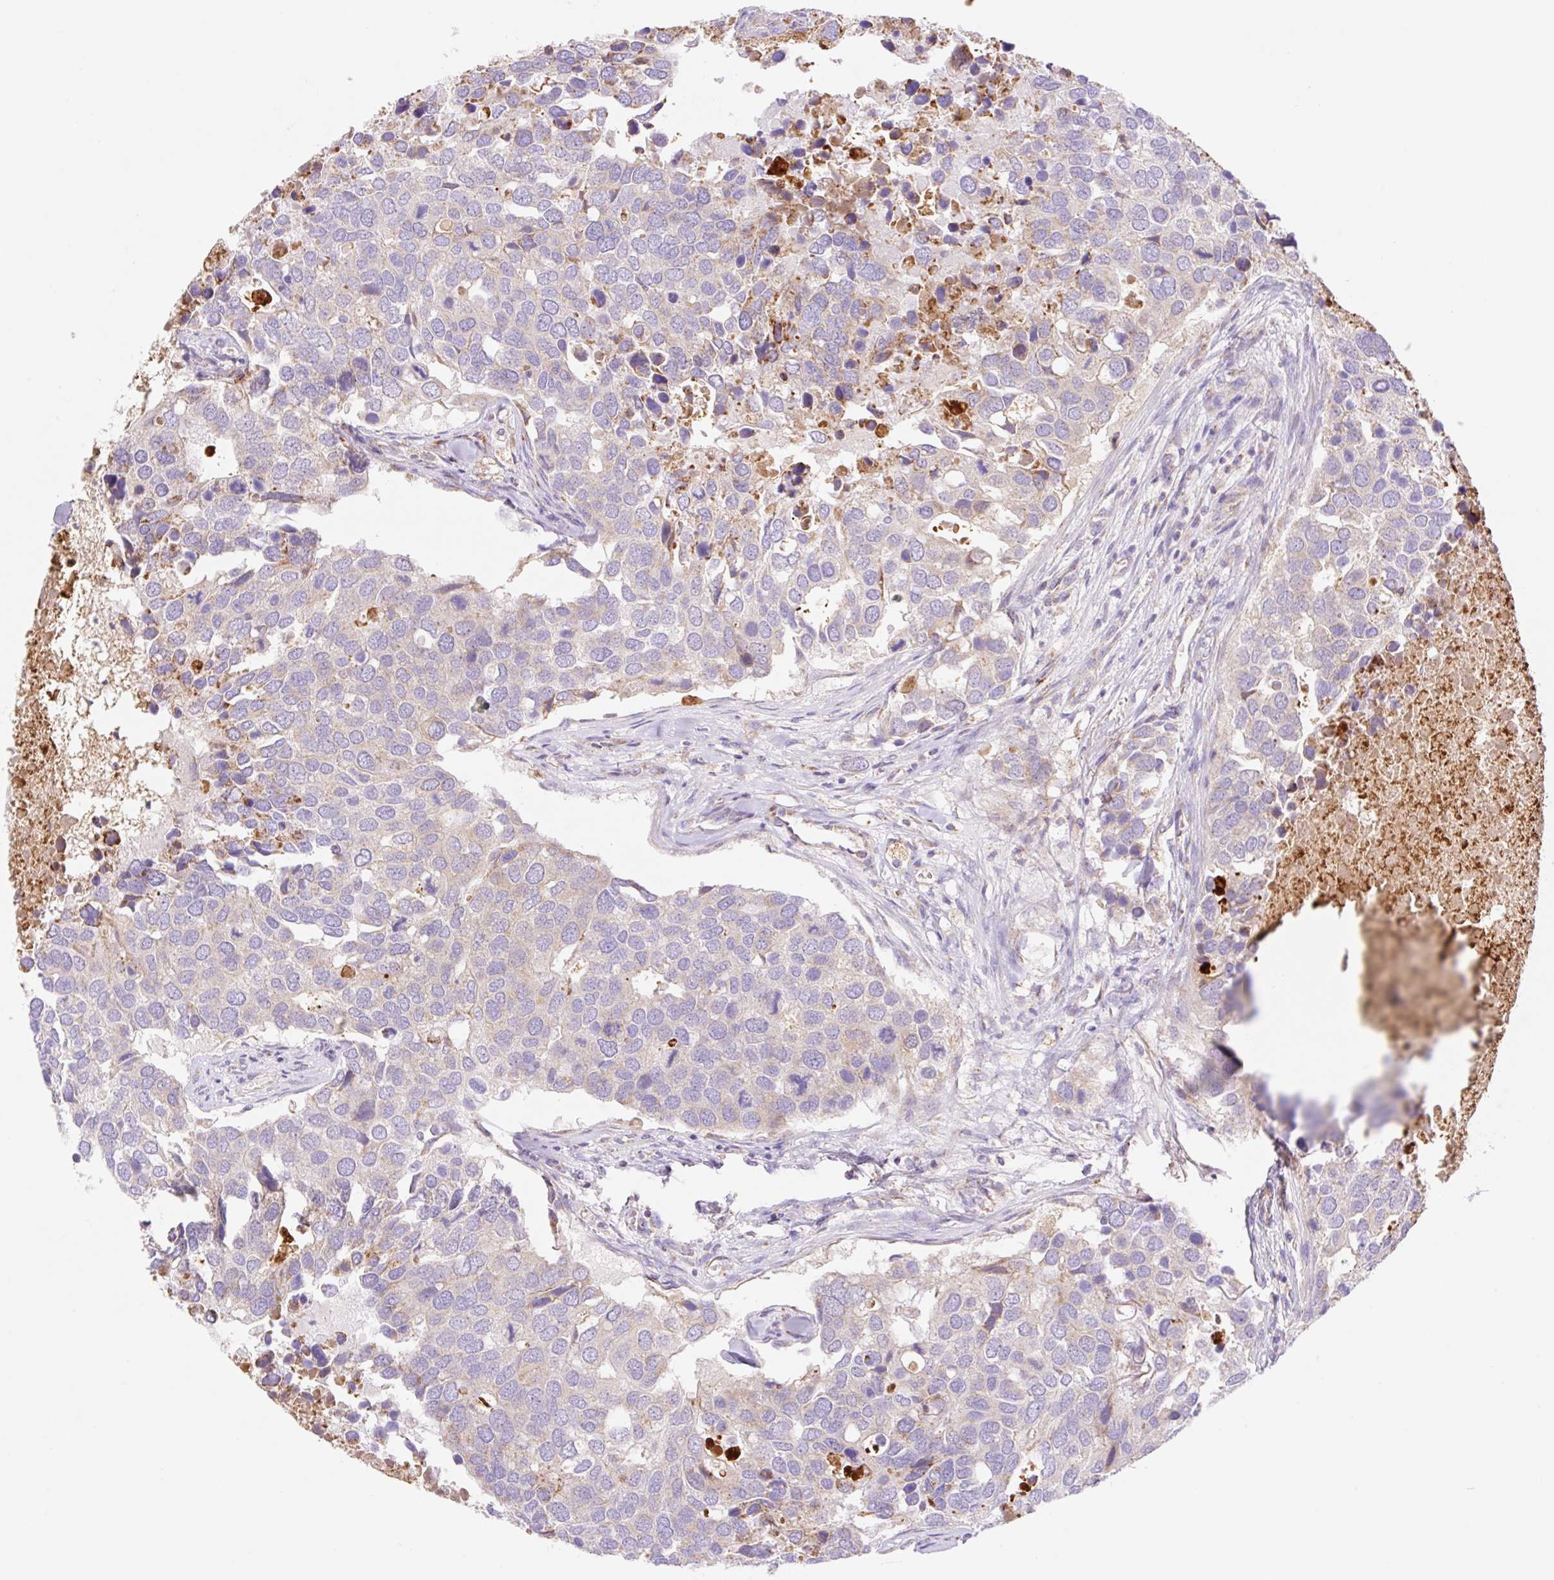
{"staining": {"intensity": "weak", "quantity": "25%-75%", "location": "cytoplasmic/membranous"}, "tissue": "breast cancer", "cell_type": "Tumor cells", "image_type": "cancer", "snomed": [{"axis": "morphology", "description": "Duct carcinoma"}, {"axis": "topography", "description": "Breast"}], "caption": "Protein analysis of breast cancer tissue demonstrates weak cytoplasmic/membranous staining in approximately 25%-75% of tumor cells.", "gene": "ETNK2", "patient": {"sex": "female", "age": 83}}